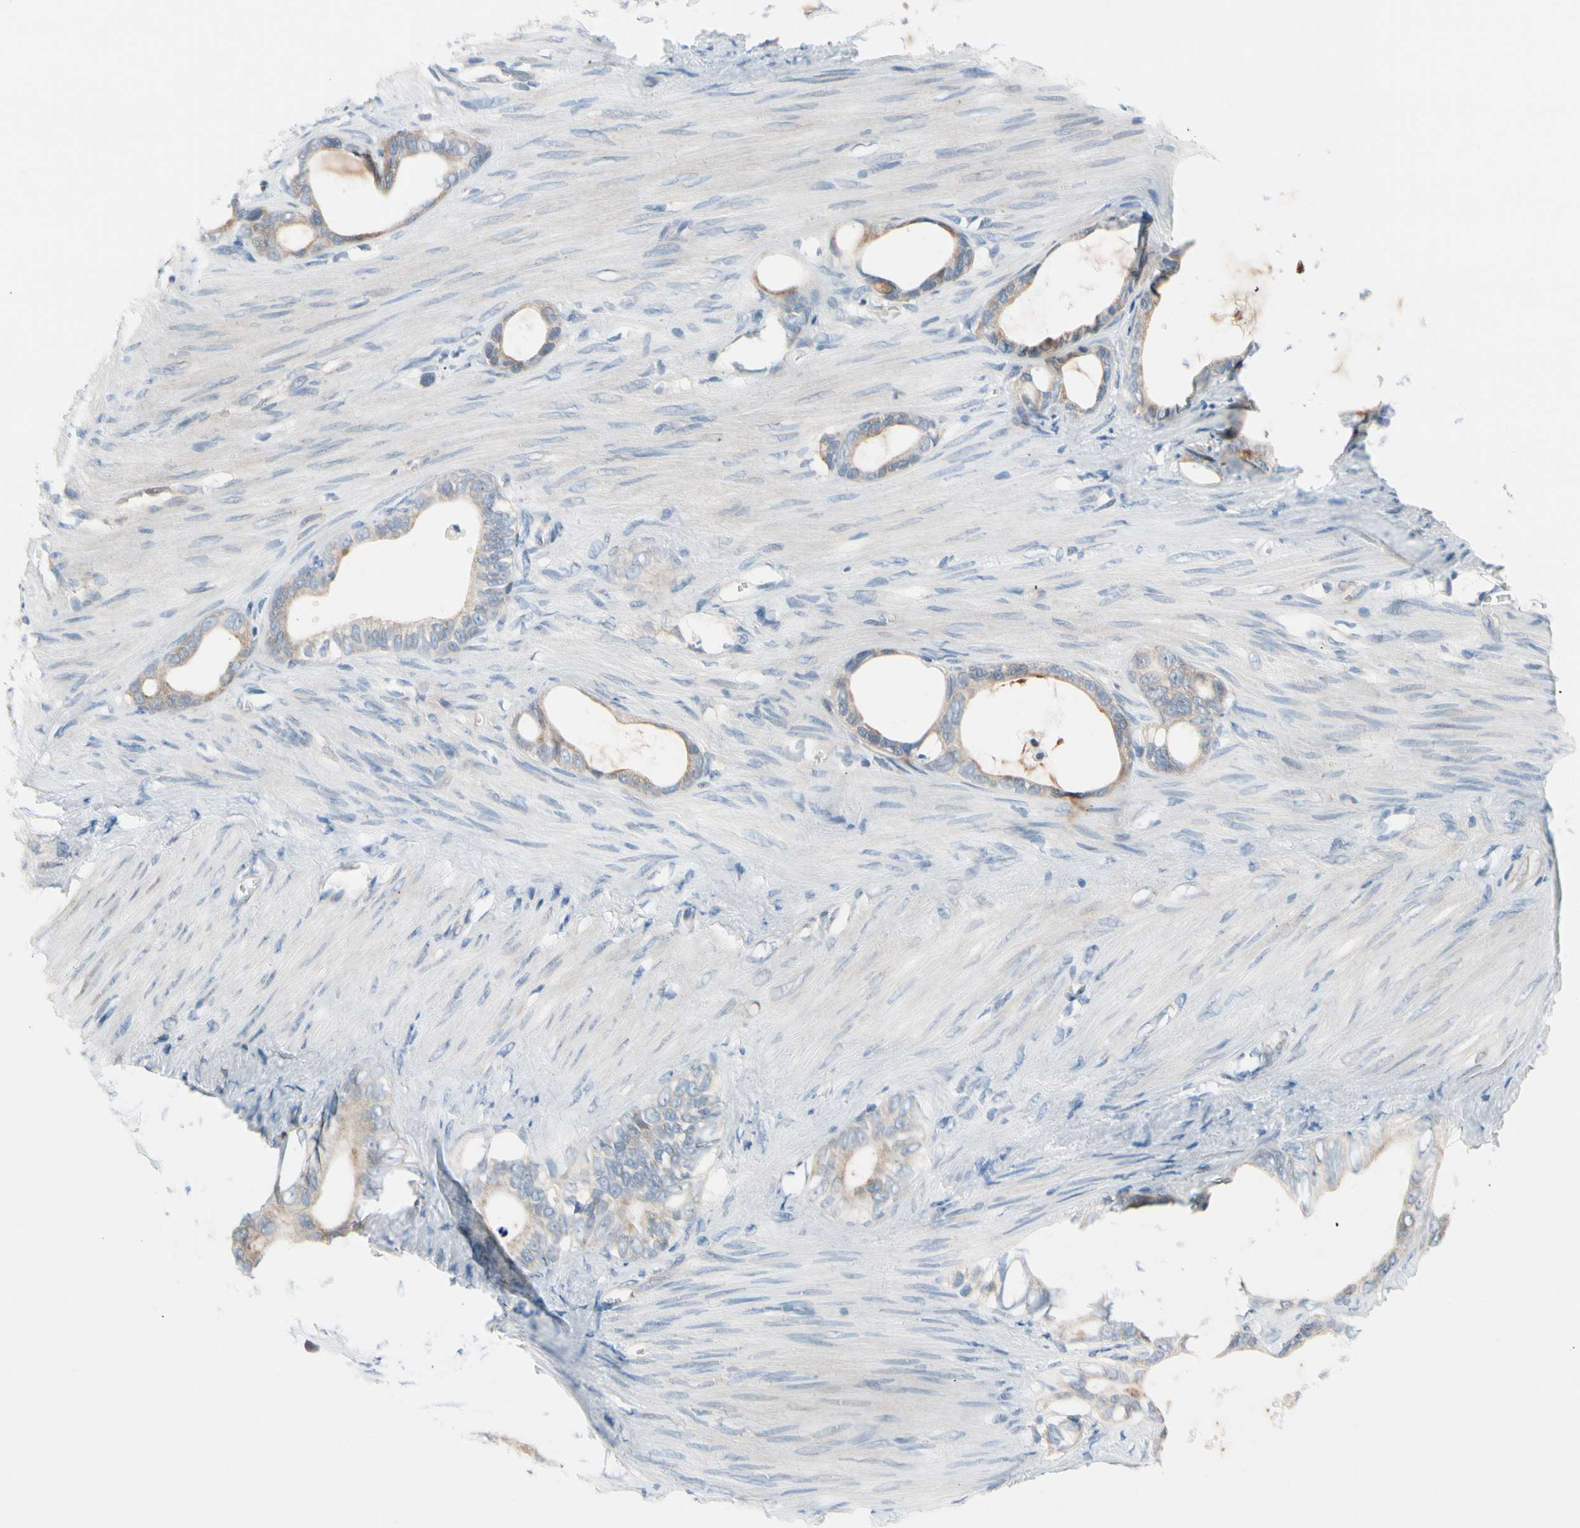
{"staining": {"intensity": "moderate", "quantity": ">75%", "location": "cytoplasmic/membranous"}, "tissue": "stomach cancer", "cell_type": "Tumor cells", "image_type": "cancer", "snomed": [{"axis": "morphology", "description": "Adenocarcinoma, NOS"}, {"axis": "topography", "description": "Stomach"}], "caption": "Tumor cells exhibit medium levels of moderate cytoplasmic/membranous staining in about >75% of cells in adenocarcinoma (stomach). The staining was performed using DAB to visualize the protein expression in brown, while the nuclei were stained in blue with hematoxylin (Magnification: 20x).", "gene": "CFAP36", "patient": {"sex": "female", "age": 75}}